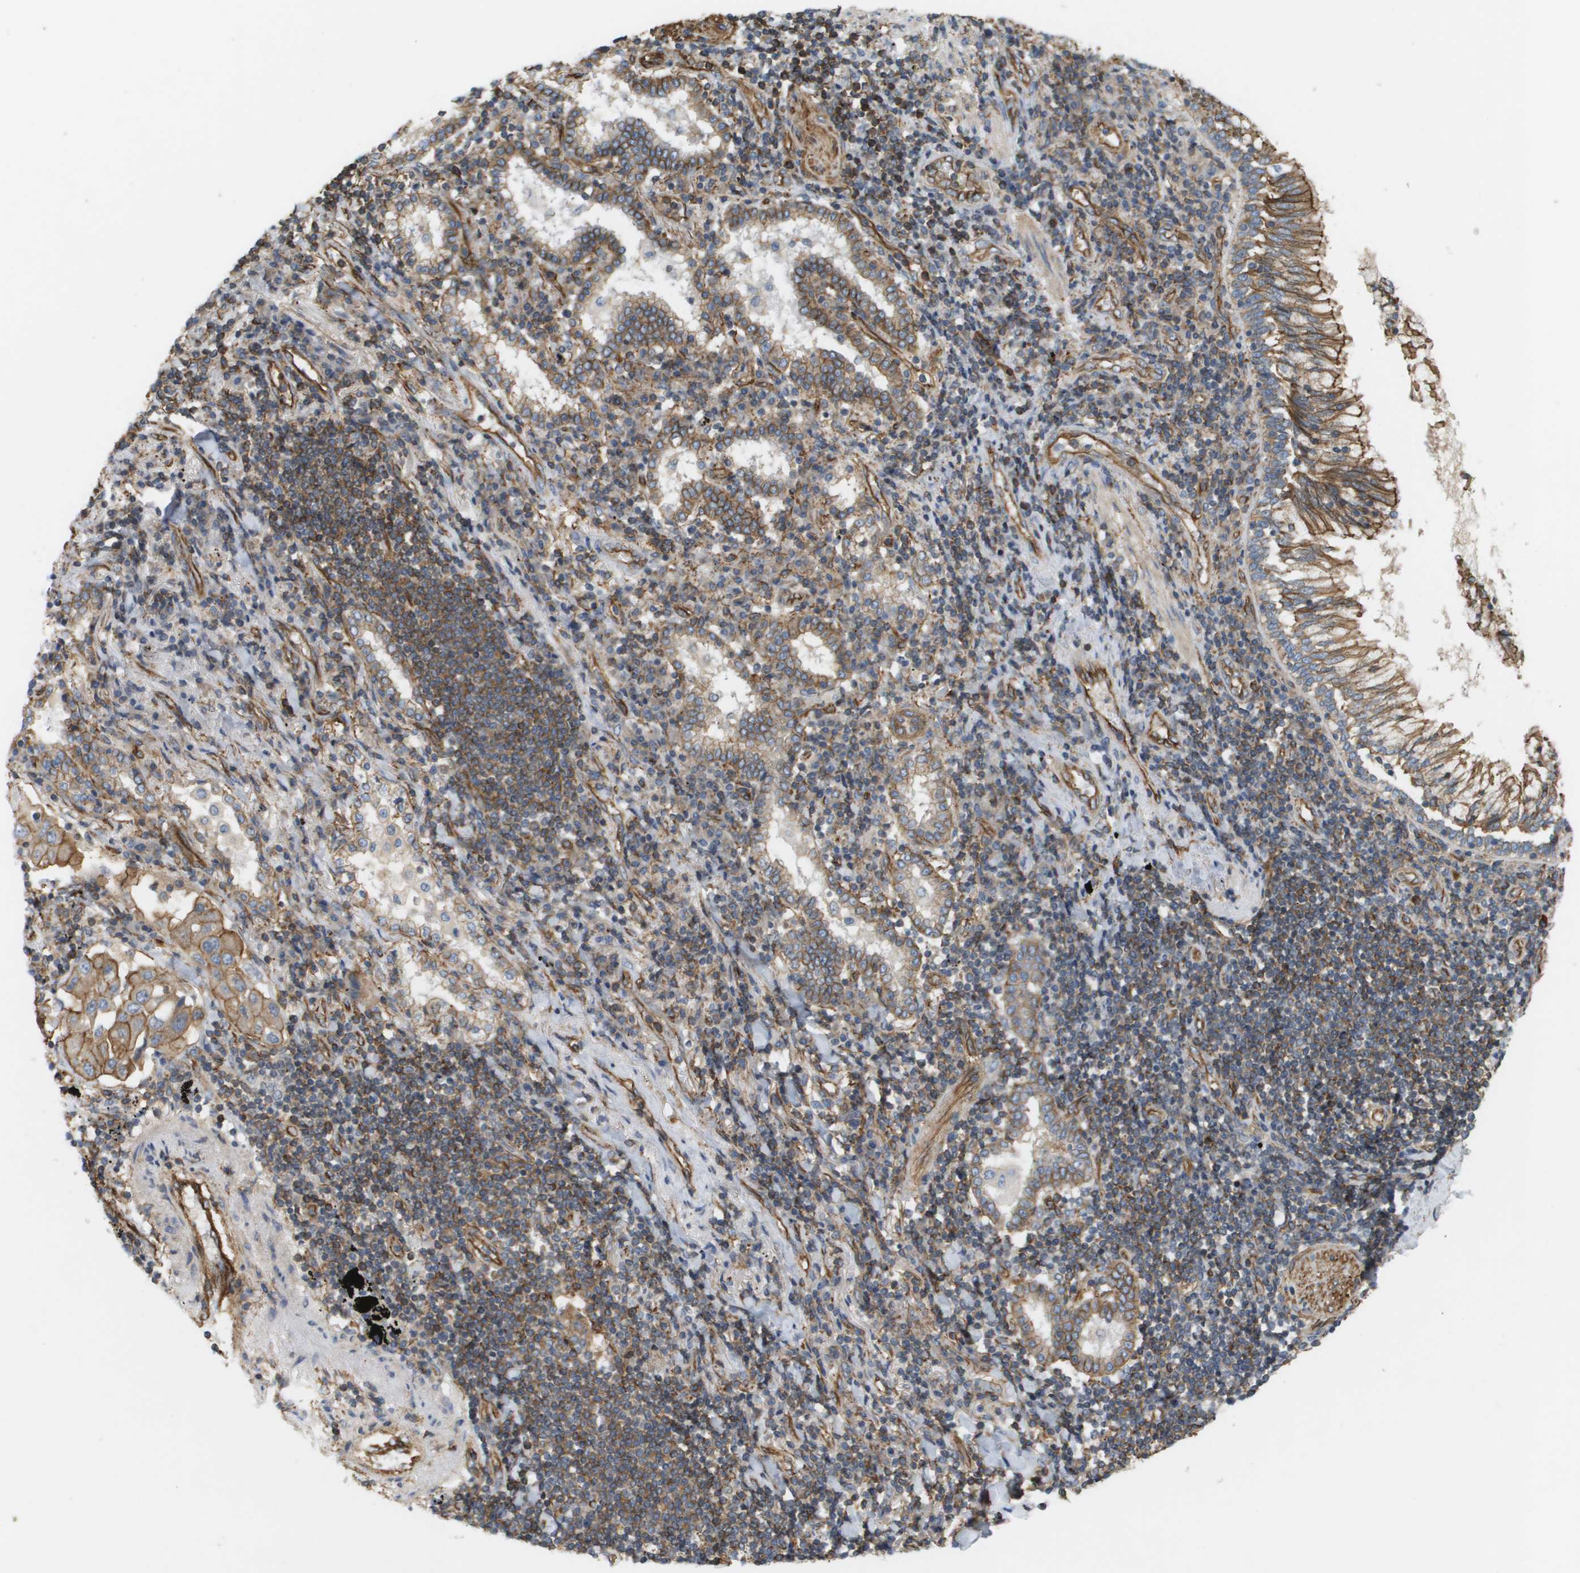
{"staining": {"intensity": "weak", "quantity": ">75%", "location": "cytoplasmic/membranous"}, "tissue": "lung cancer", "cell_type": "Tumor cells", "image_type": "cancer", "snomed": [{"axis": "morphology", "description": "Adenocarcinoma, NOS"}, {"axis": "topography", "description": "Lung"}], "caption": "Protein expression by immunohistochemistry (IHC) demonstrates weak cytoplasmic/membranous staining in approximately >75% of tumor cells in lung adenocarcinoma.", "gene": "SGMS2", "patient": {"sex": "female", "age": 65}}